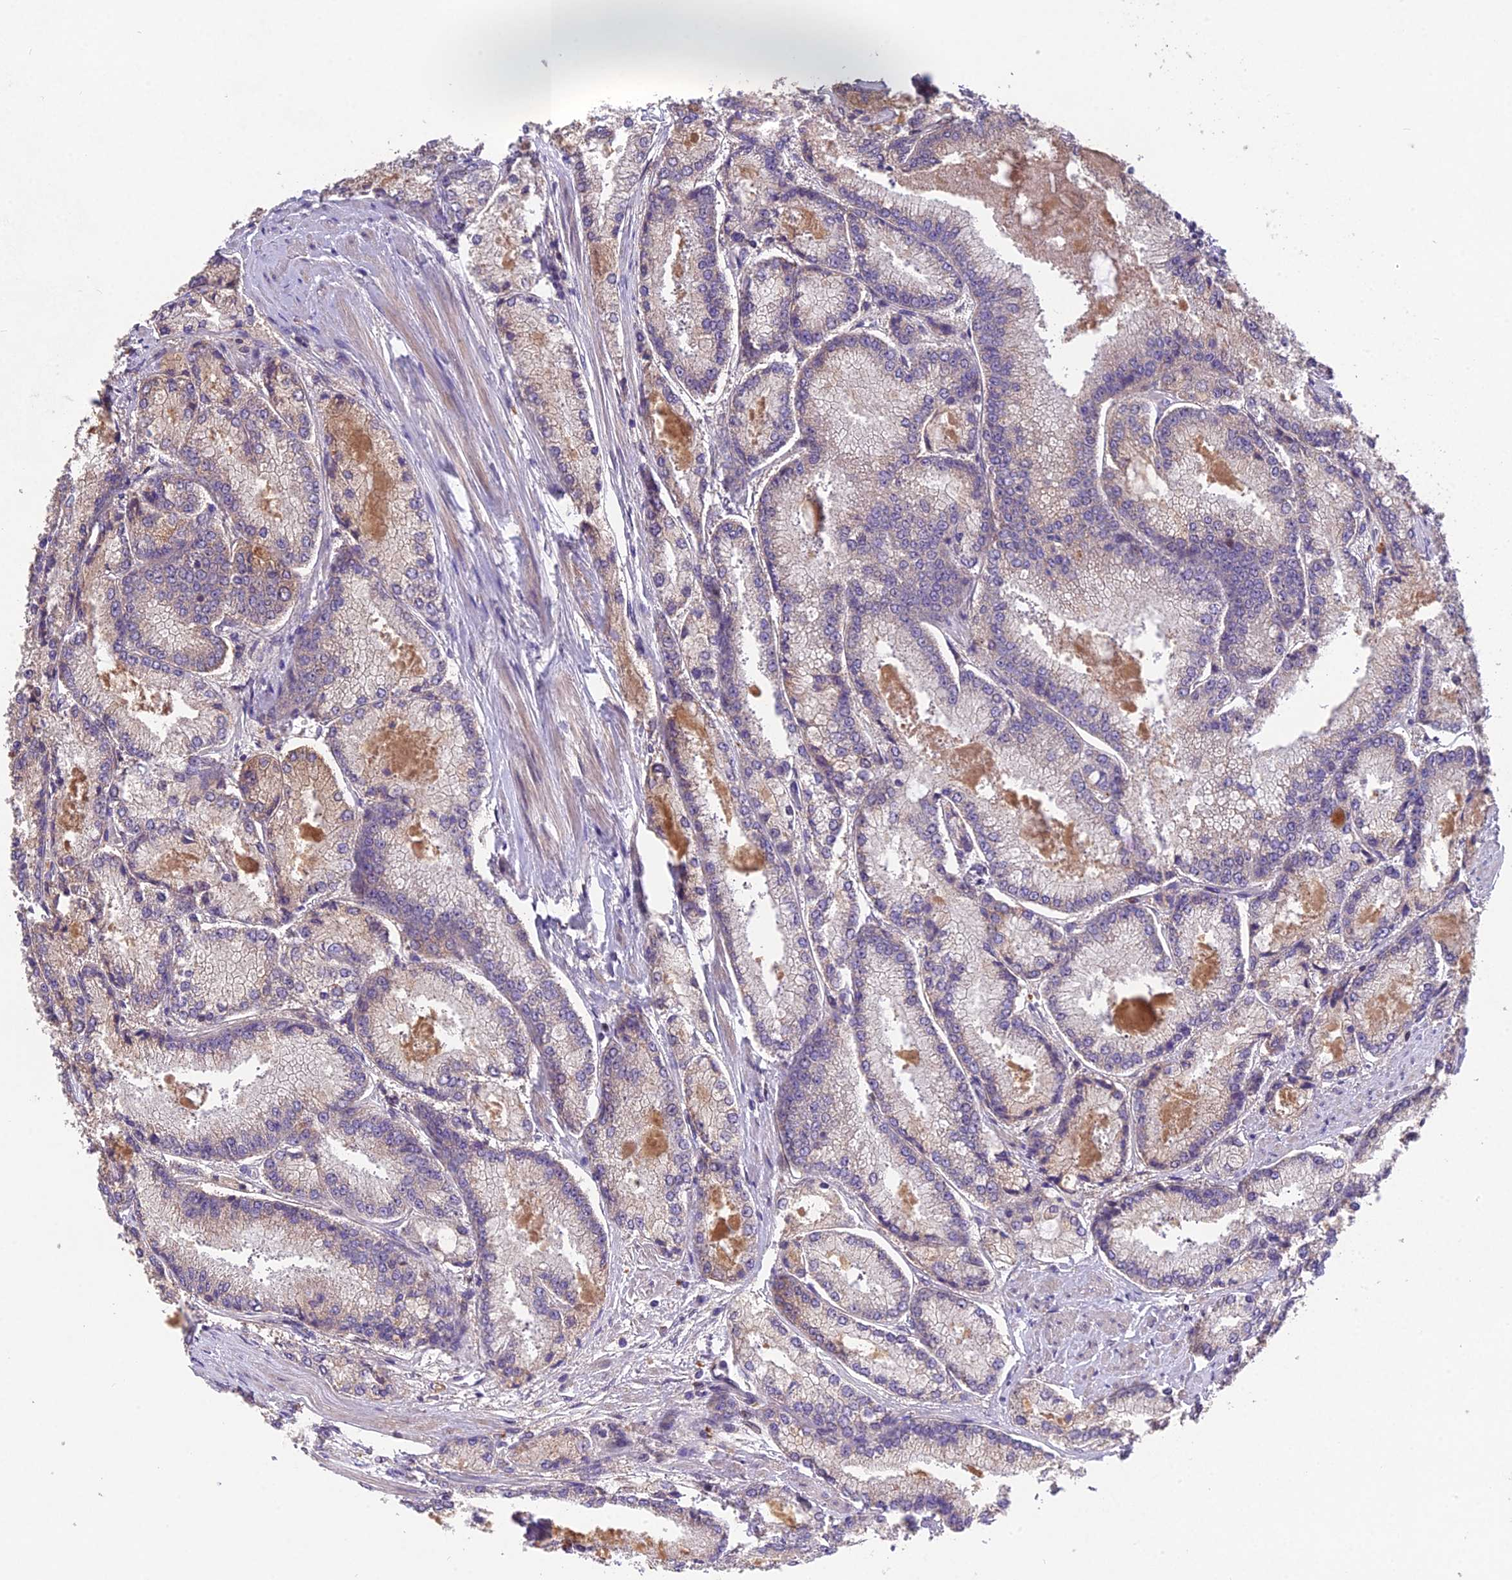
{"staining": {"intensity": "negative", "quantity": "none", "location": "none"}, "tissue": "prostate cancer", "cell_type": "Tumor cells", "image_type": "cancer", "snomed": [{"axis": "morphology", "description": "Adenocarcinoma, Low grade"}, {"axis": "topography", "description": "Prostate"}], "caption": "The IHC micrograph has no significant expression in tumor cells of prostate cancer tissue.", "gene": "PUS10", "patient": {"sex": "male", "age": 74}}